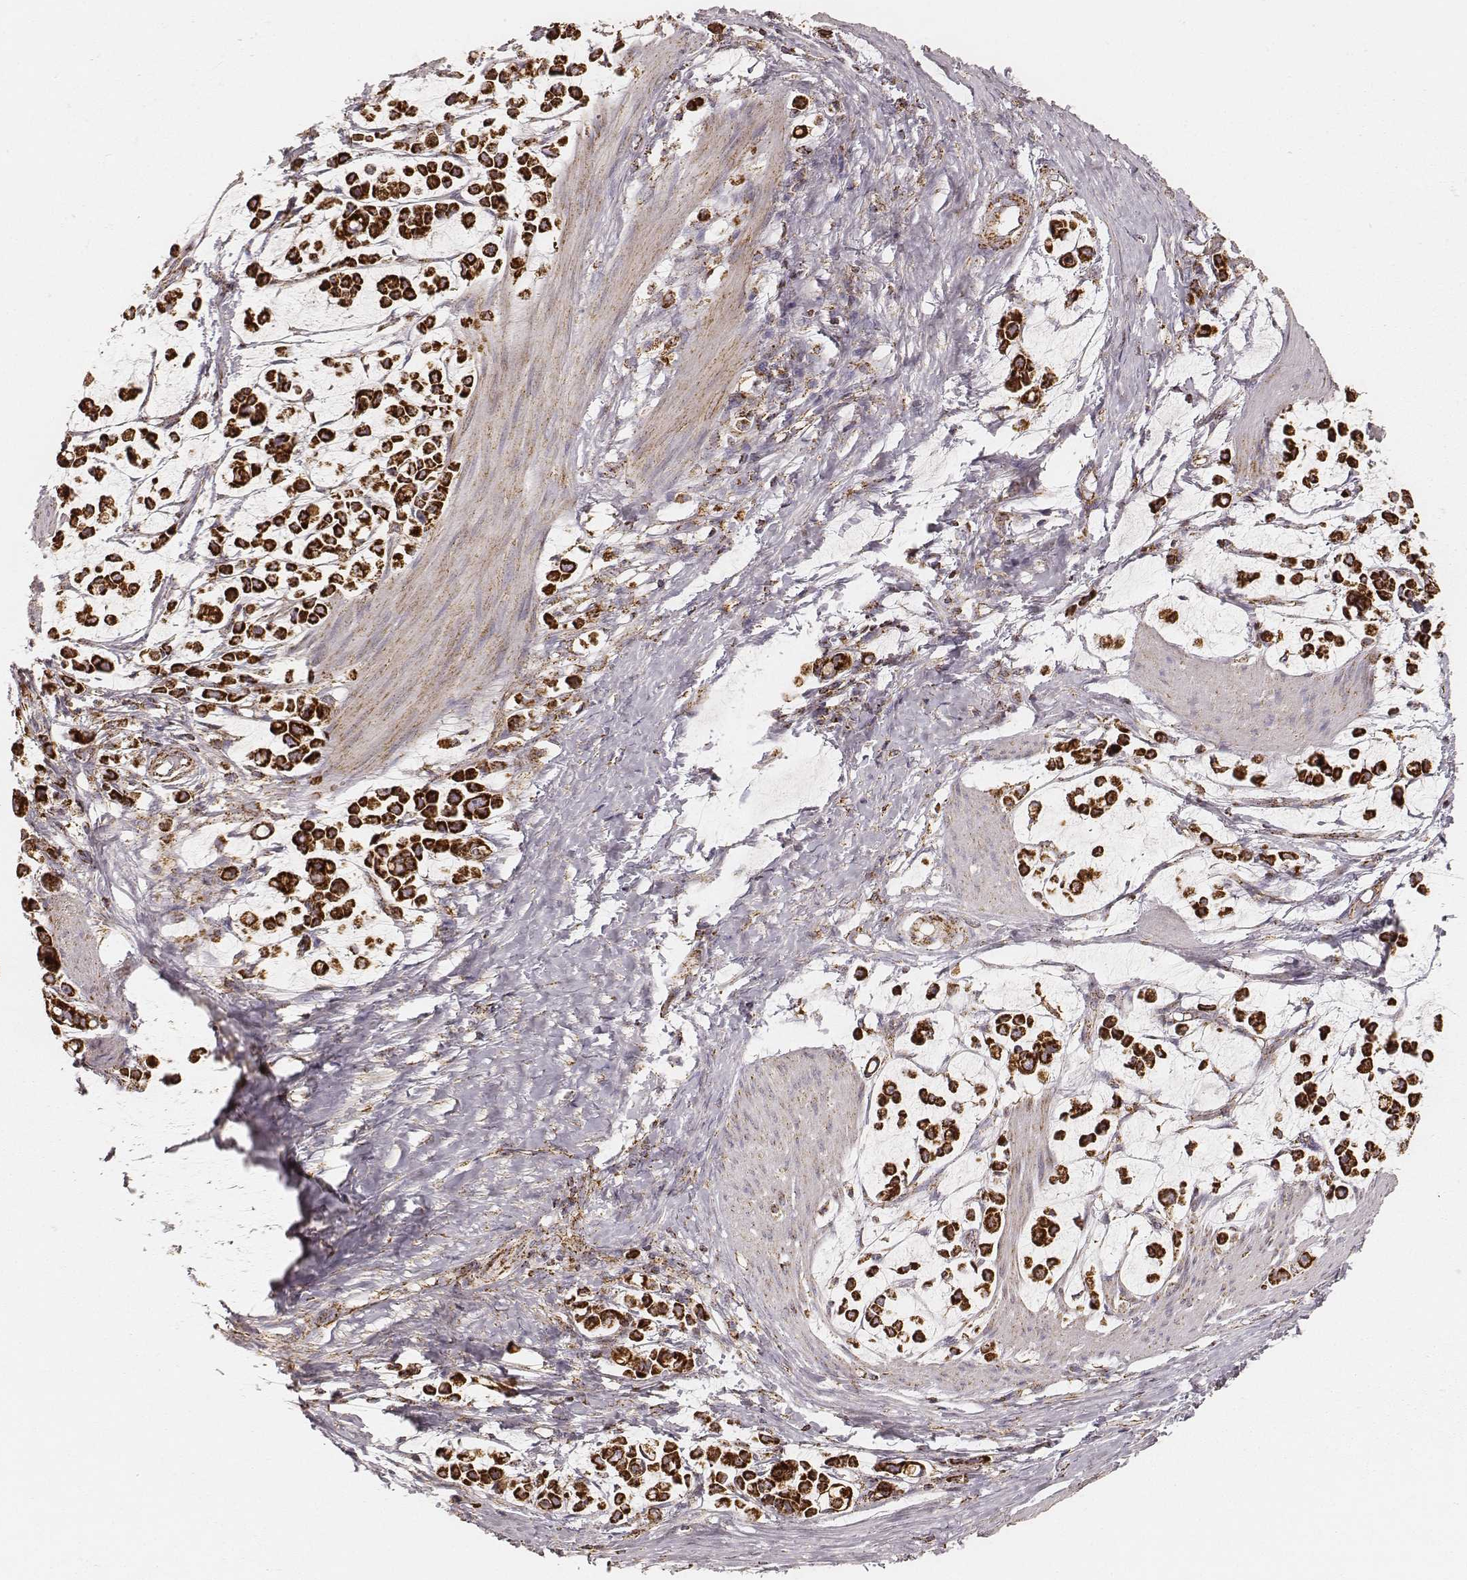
{"staining": {"intensity": "strong", "quantity": ">75%", "location": "cytoplasmic/membranous"}, "tissue": "stomach cancer", "cell_type": "Tumor cells", "image_type": "cancer", "snomed": [{"axis": "morphology", "description": "Adenocarcinoma, NOS"}, {"axis": "topography", "description": "Stomach"}], "caption": "A micrograph of human stomach cancer stained for a protein reveals strong cytoplasmic/membranous brown staining in tumor cells.", "gene": "CS", "patient": {"sex": "male", "age": 82}}